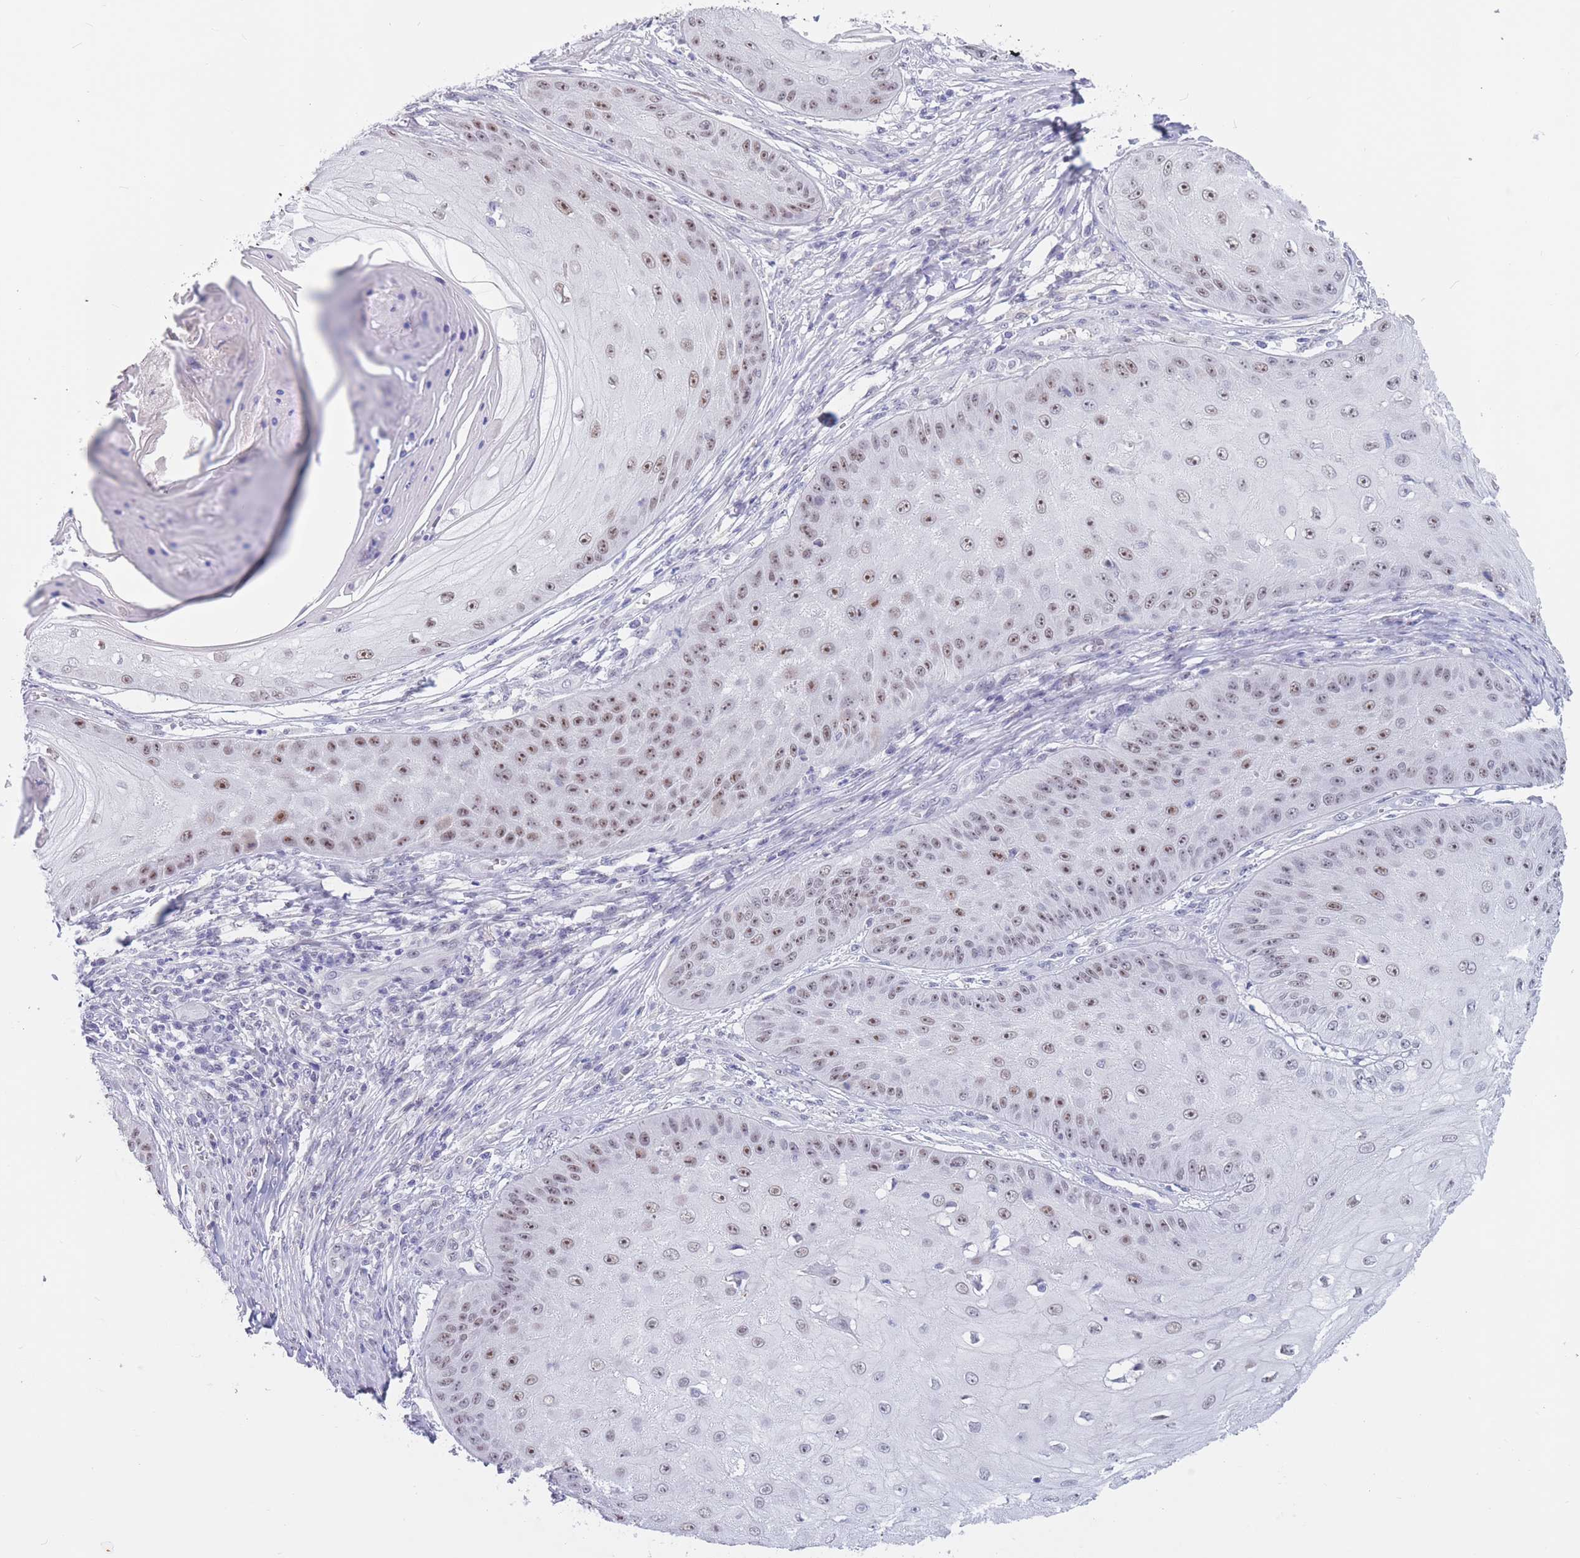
{"staining": {"intensity": "moderate", "quantity": "25%-75%", "location": "nuclear"}, "tissue": "skin cancer", "cell_type": "Tumor cells", "image_type": "cancer", "snomed": [{"axis": "morphology", "description": "Squamous cell carcinoma, NOS"}, {"axis": "topography", "description": "Skin"}], "caption": "There is medium levels of moderate nuclear staining in tumor cells of squamous cell carcinoma (skin), as demonstrated by immunohistochemical staining (brown color).", "gene": "BOP1", "patient": {"sex": "male", "age": 70}}